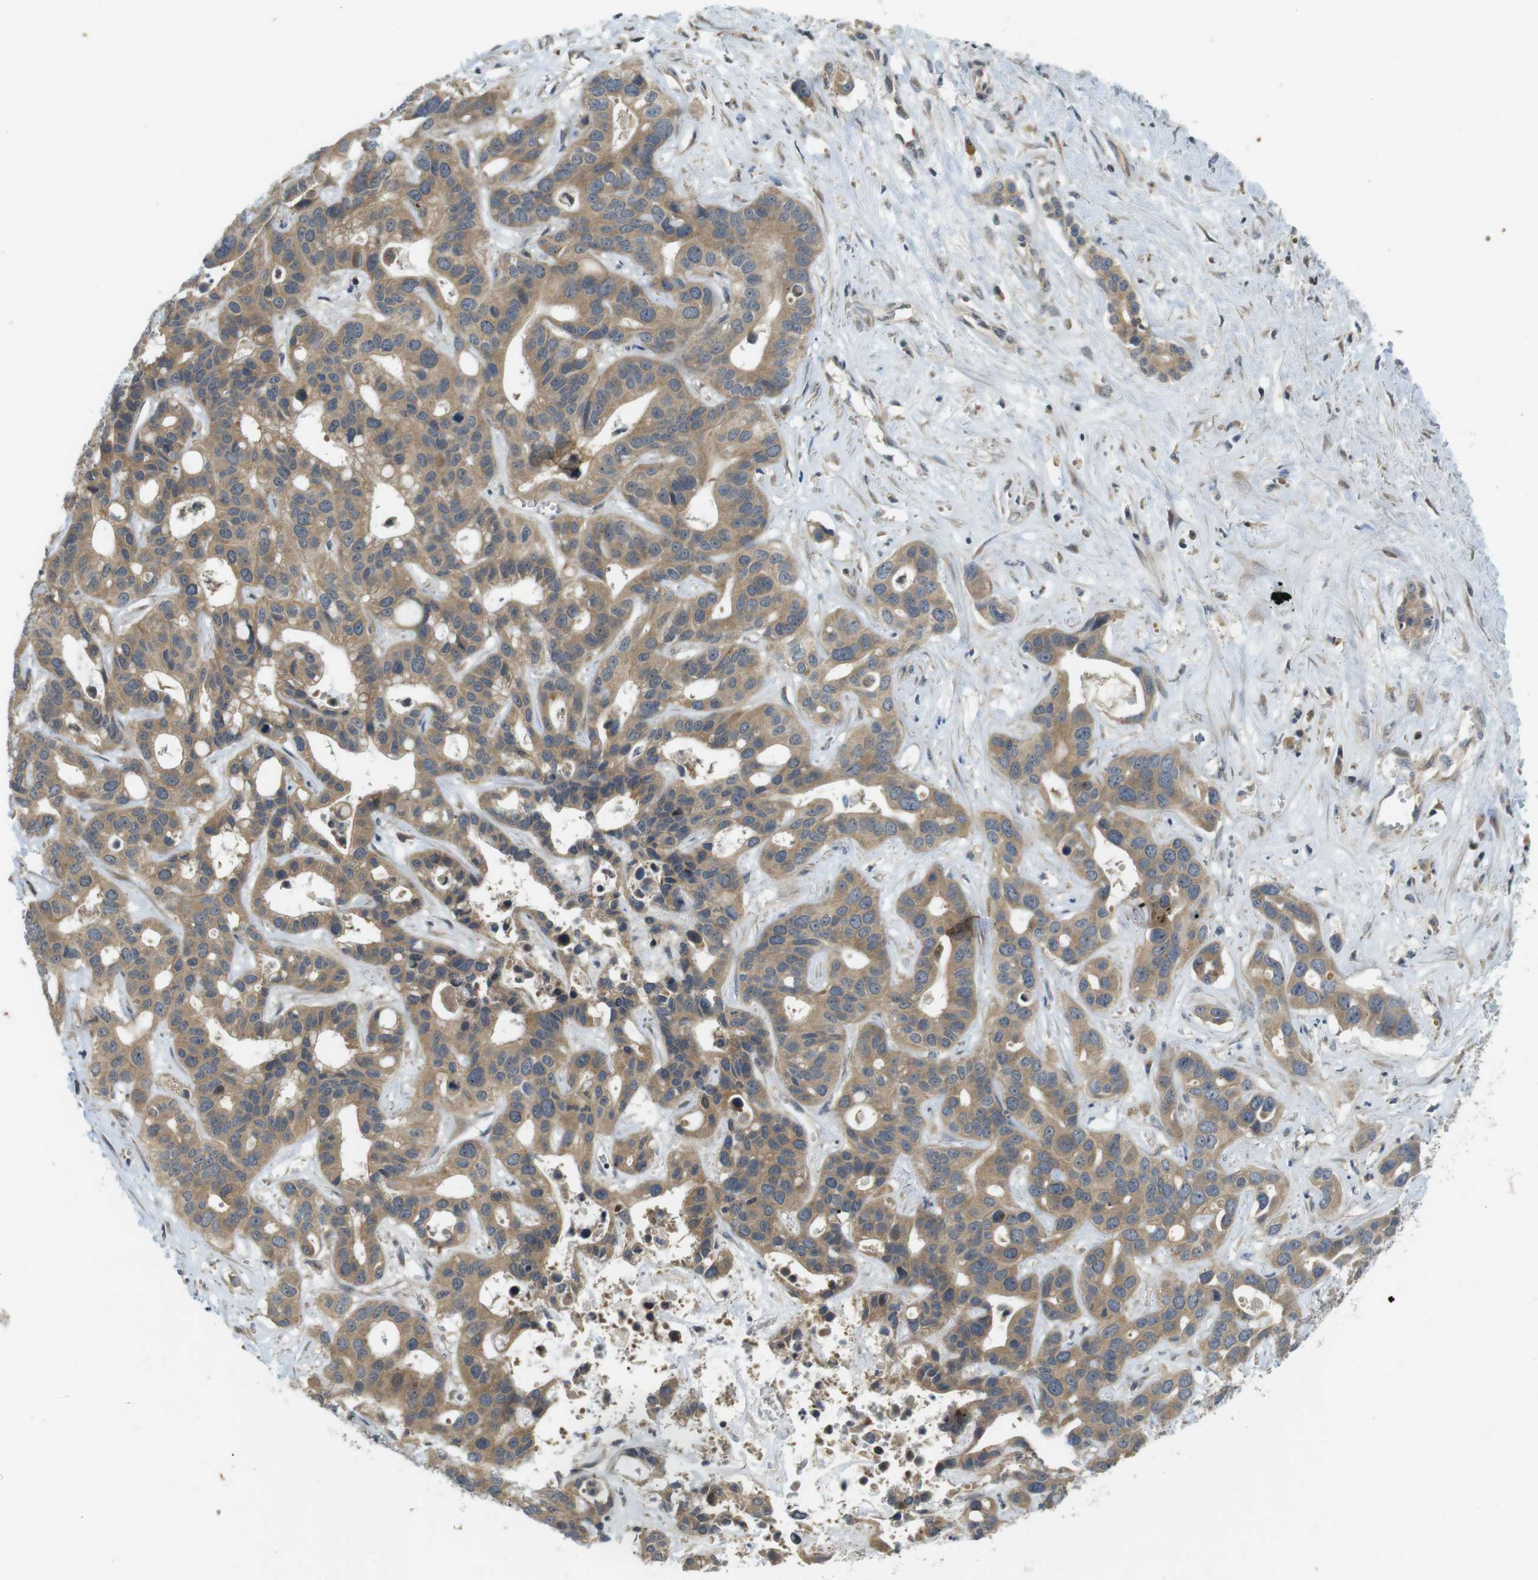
{"staining": {"intensity": "moderate", "quantity": ">75%", "location": "cytoplasmic/membranous"}, "tissue": "liver cancer", "cell_type": "Tumor cells", "image_type": "cancer", "snomed": [{"axis": "morphology", "description": "Cholangiocarcinoma"}, {"axis": "topography", "description": "Liver"}], "caption": "Tumor cells show medium levels of moderate cytoplasmic/membranous expression in approximately >75% of cells in liver cholangiocarcinoma.", "gene": "CLTC", "patient": {"sex": "female", "age": 65}}